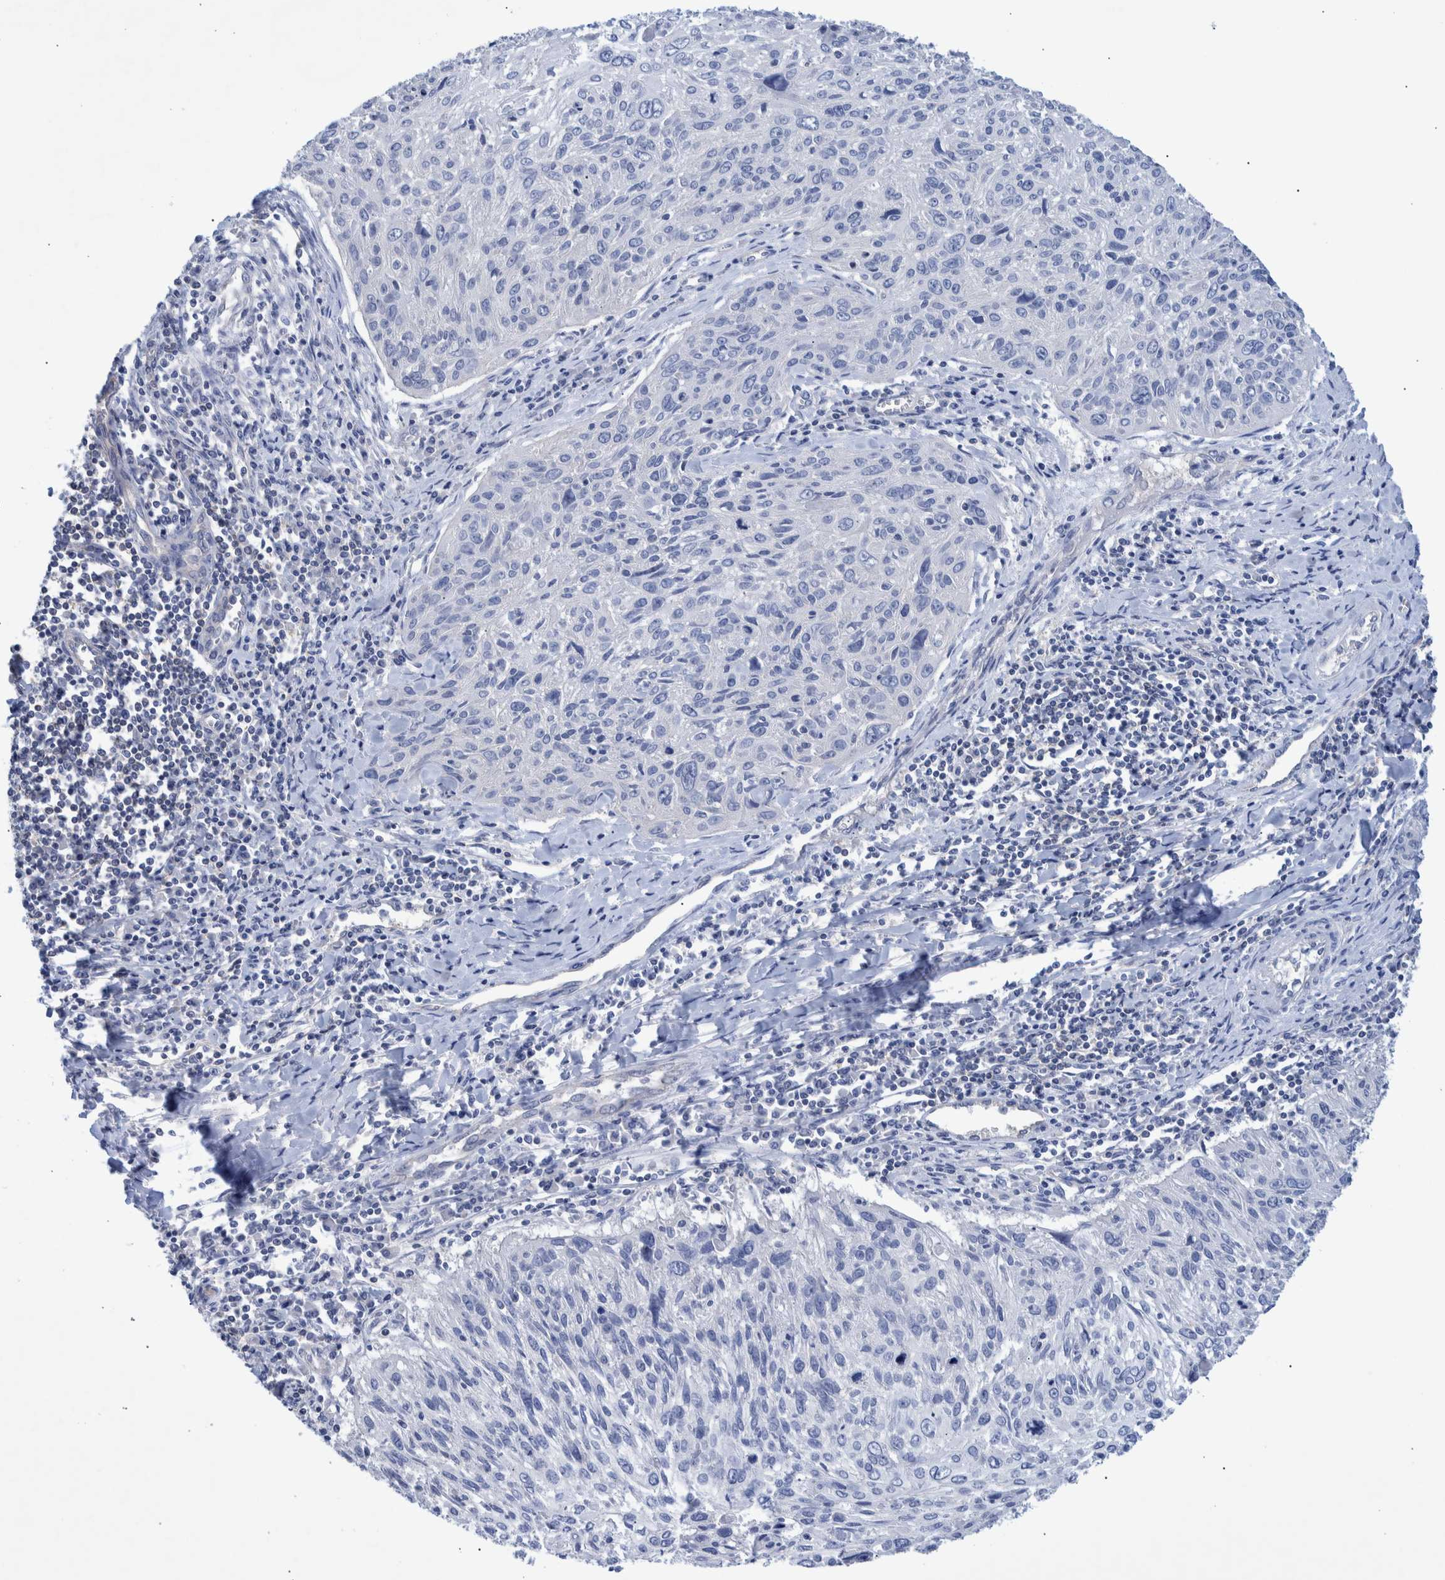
{"staining": {"intensity": "negative", "quantity": "none", "location": "none"}, "tissue": "cervical cancer", "cell_type": "Tumor cells", "image_type": "cancer", "snomed": [{"axis": "morphology", "description": "Squamous cell carcinoma, NOS"}, {"axis": "topography", "description": "Cervix"}], "caption": "IHC histopathology image of human squamous cell carcinoma (cervical) stained for a protein (brown), which shows no positivity in tumor cells.", "gene": "PPP3CC", "patient": {"sex": "female", "age": 51}}